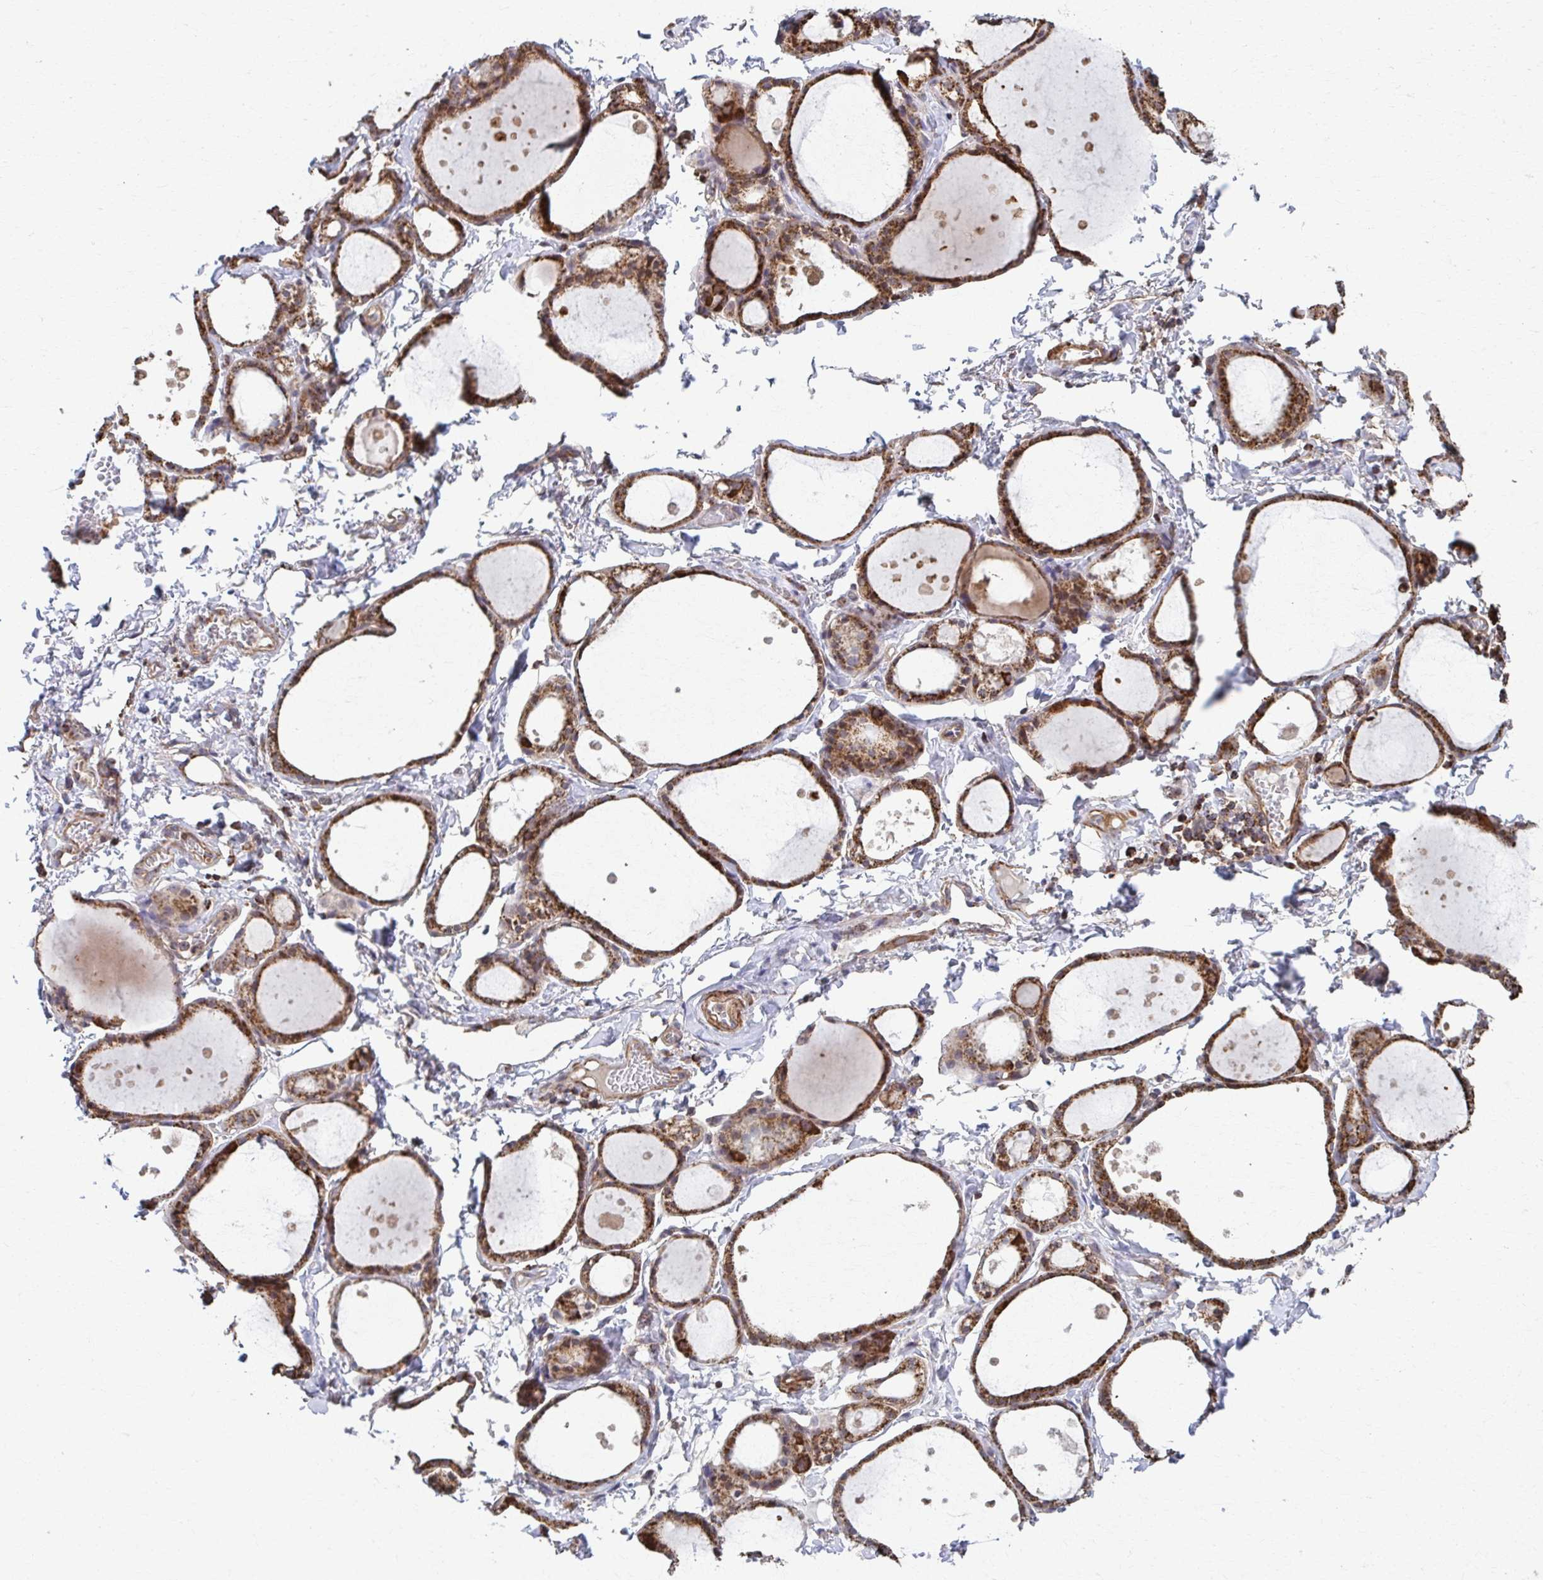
{"staining": {"intensity": "strong", "quantity": ">75%", "location": "cytoplasmic/membranous"}, "tissue": "thyroid gland", "cell_type": "Glandular cells", "image_type": "normal", "snomed": [{"axis": "morphology", "description": "Normal tissue, NOS"}, {"axis": "topography", "description": "Thyroid gland"}], "caption": "Immunohistochemical staining of unremarkable thyroid gland displays strong cytoplasmic/membranous protein expression in about >75% of glandular cells.", "gene": "KLHL34", "patient": {"sex": "male", "age": 68}}